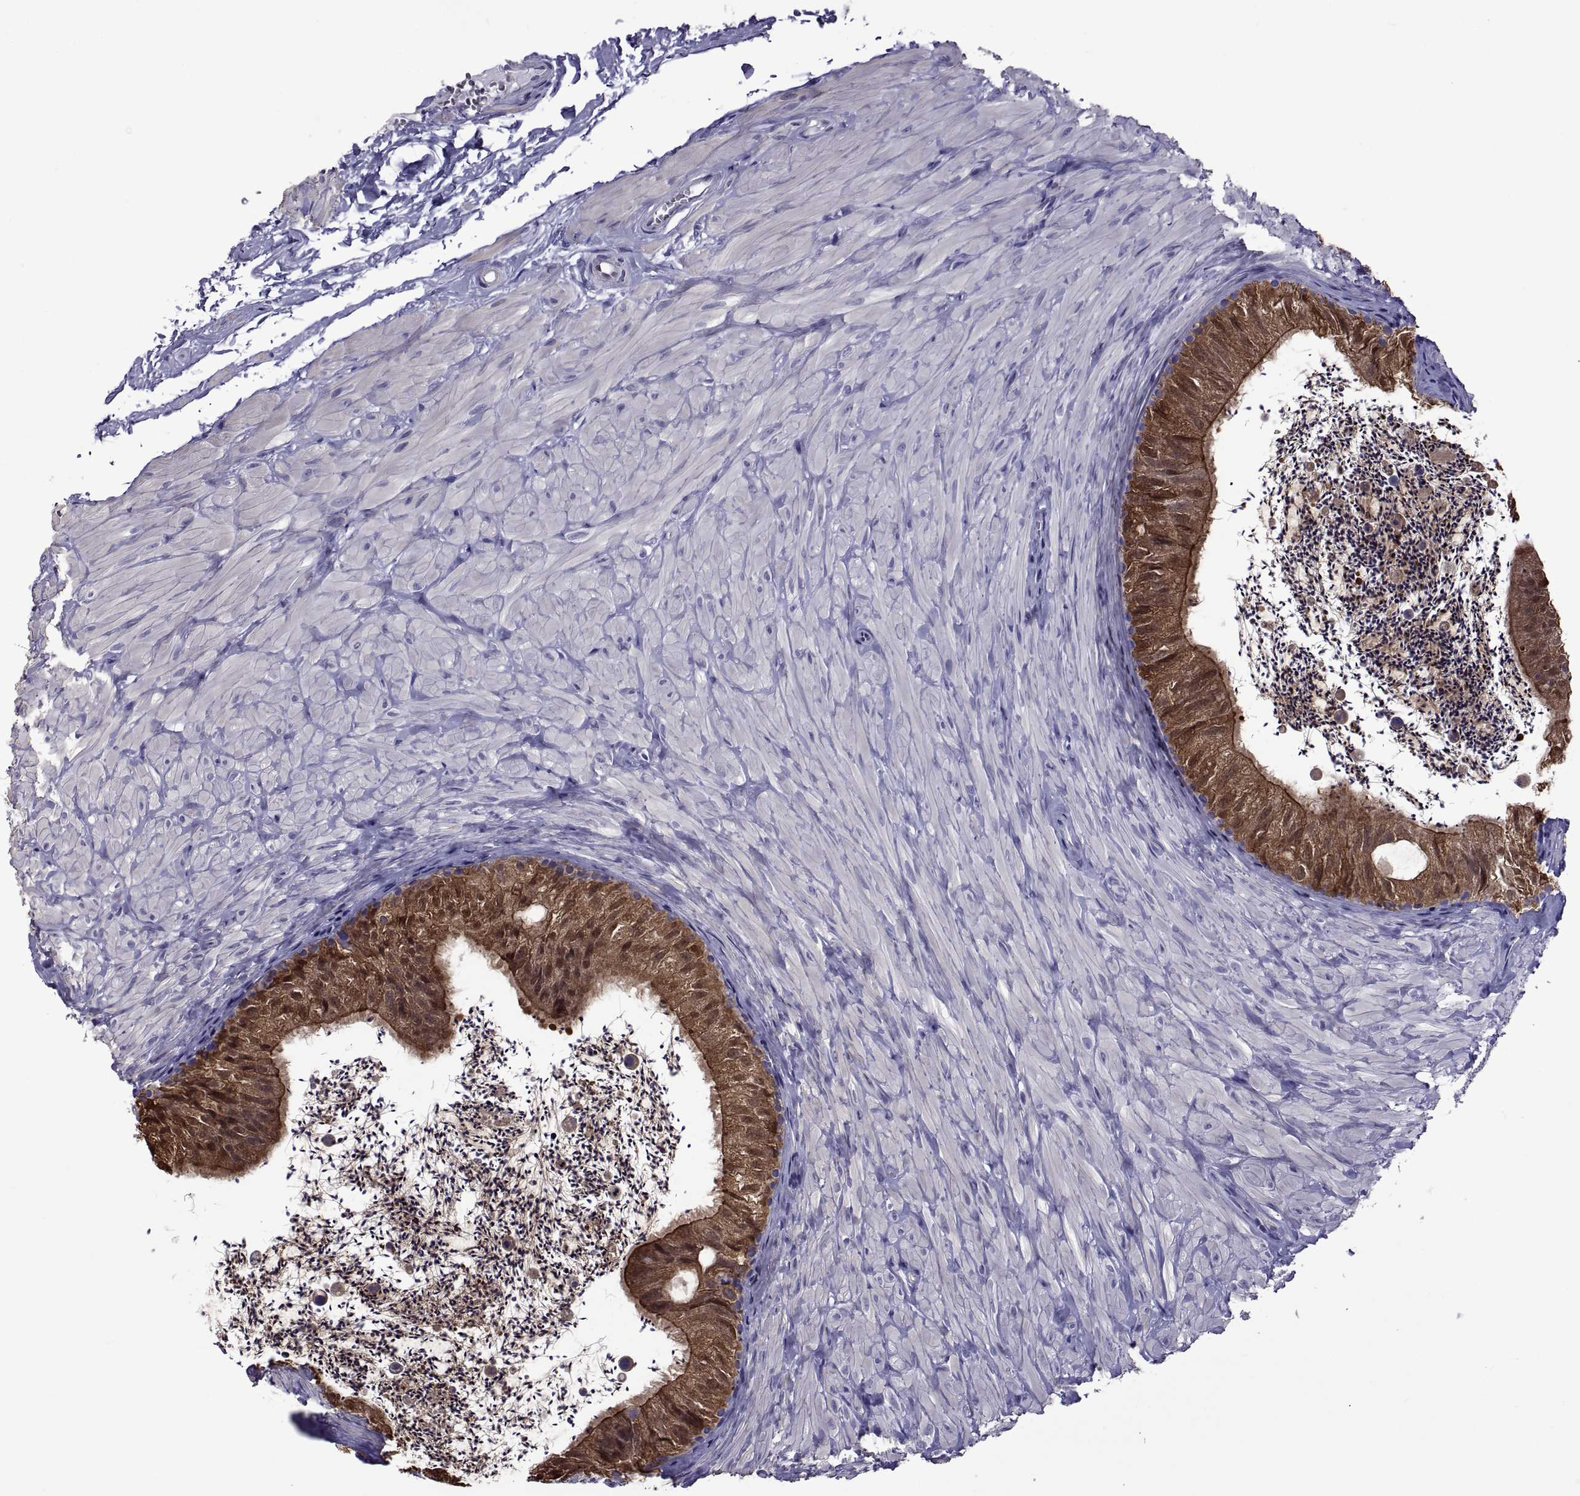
{"staining": {"intensity": "strong", "quantity": ">75%", "location": "cytoplasmic/membranous,nuclear"}, "tissue": "epididymis", "cell_type": "Glandular cells", "image_type": "normal", "snomed": [{"axis": "morphology", "description": "Normal tissue, NOS"}, {"axis": "topography", "description": "Epididymis"}], "caption": "The histopathology image demonstrates a brown stain indicating the presence of a protein in the cytoplasmic/membranous,nuclear of glandular cells in epididymis. The staining is performed using DAB brown chromogen to label protein expression. The nuclei are counter-stained blue using hematoxylin.", "gene": "LCN9", "patient": {"sex": "male", "age": 32}}